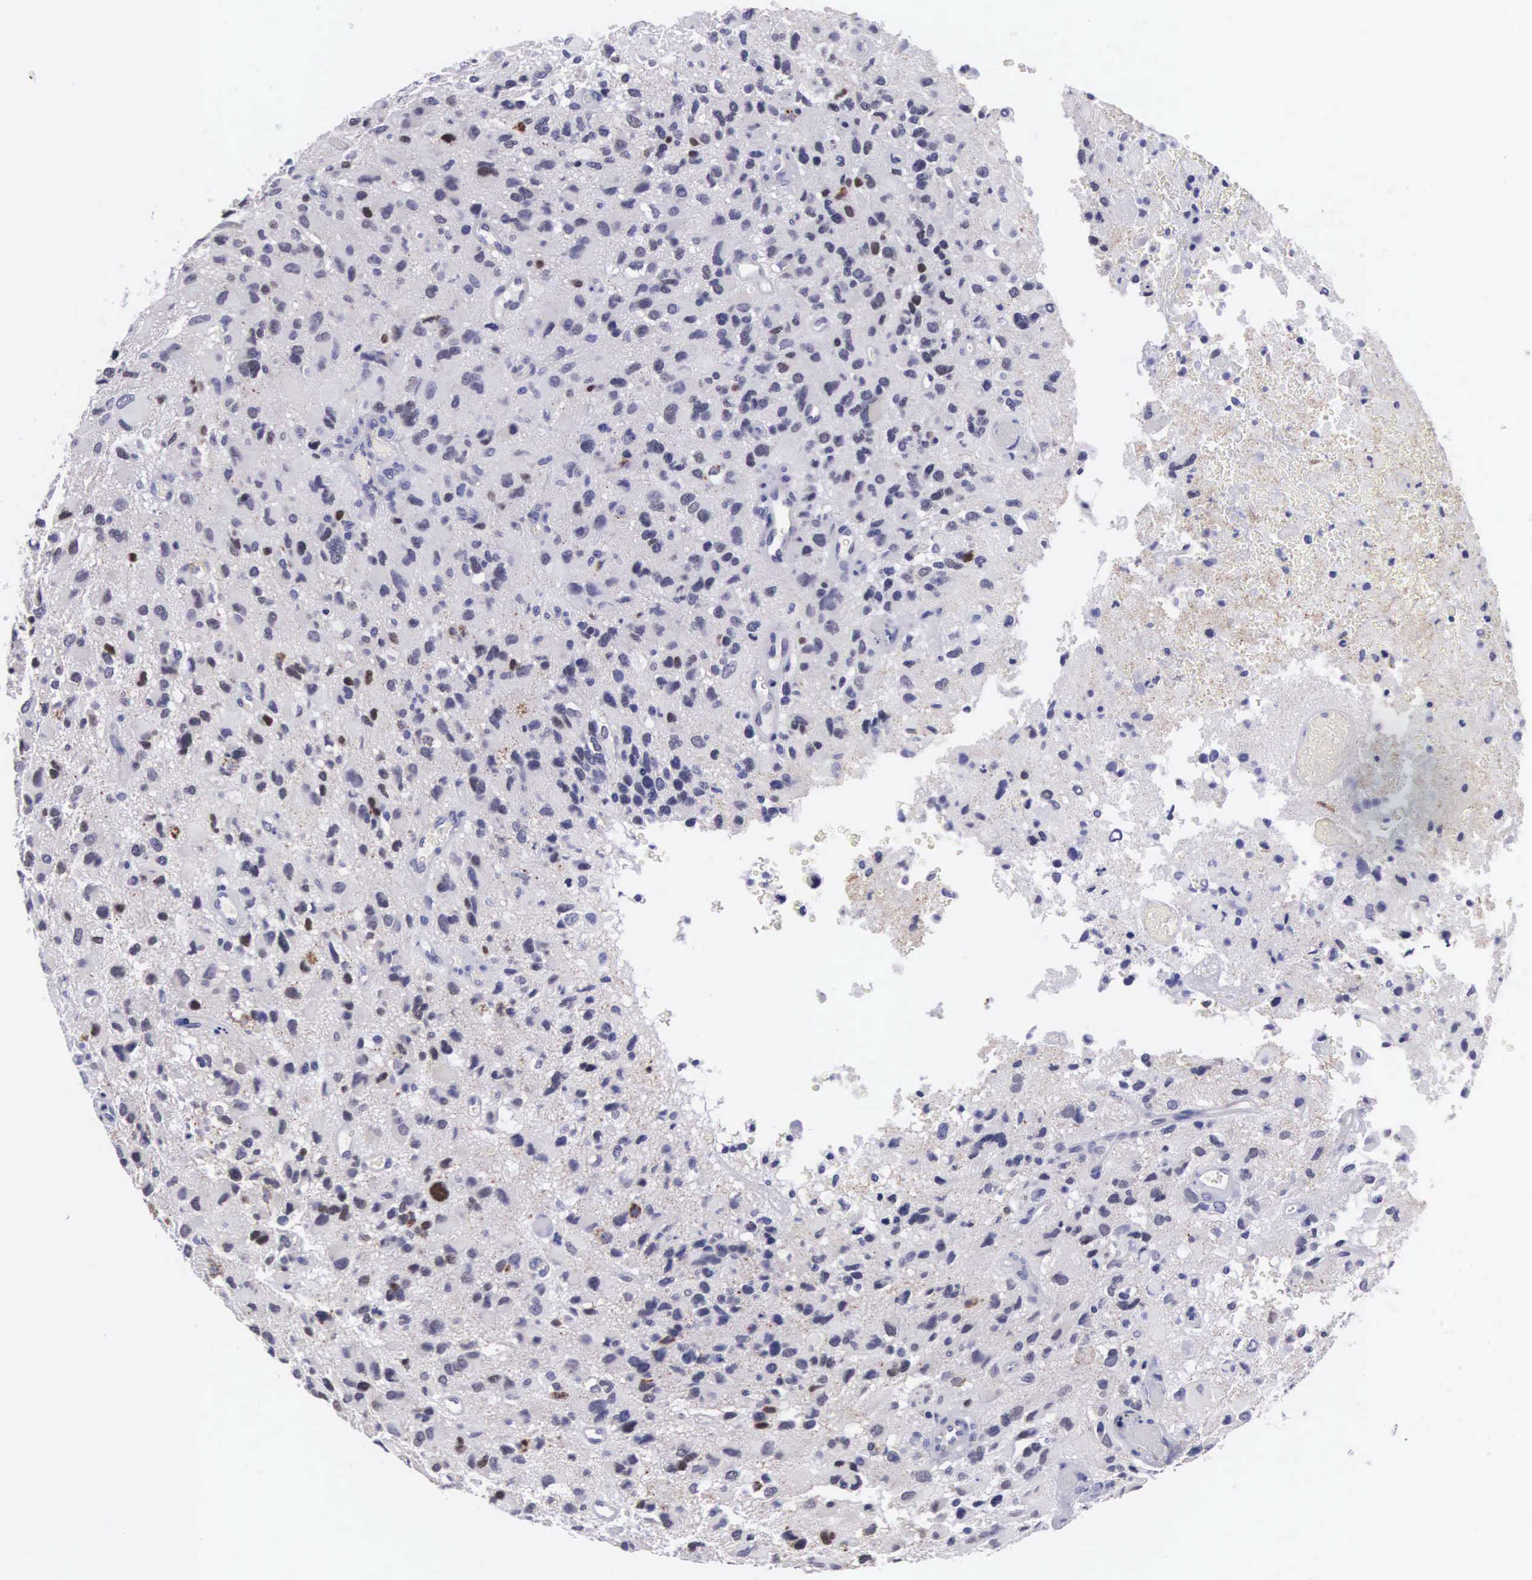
{"staining": {"intensity": "strong", "quantity": ">75%", "location": "nuclear"}, "tissue": "glioma", "cell_type": "Tumor cells", "image_type": "cancer", "snomed": [{"axis": "morphology", "description": "Glioma, malignant, High grade"}, {"axis": "topography", "description": "Brain"}], "caption": "Glioma tissue exhibits strong nuclear expression in about >75% of tumor cells, visualized by immunohistochemistry.", "gene": "SOX11", "patient": {"sex": "male", "age": 69}}